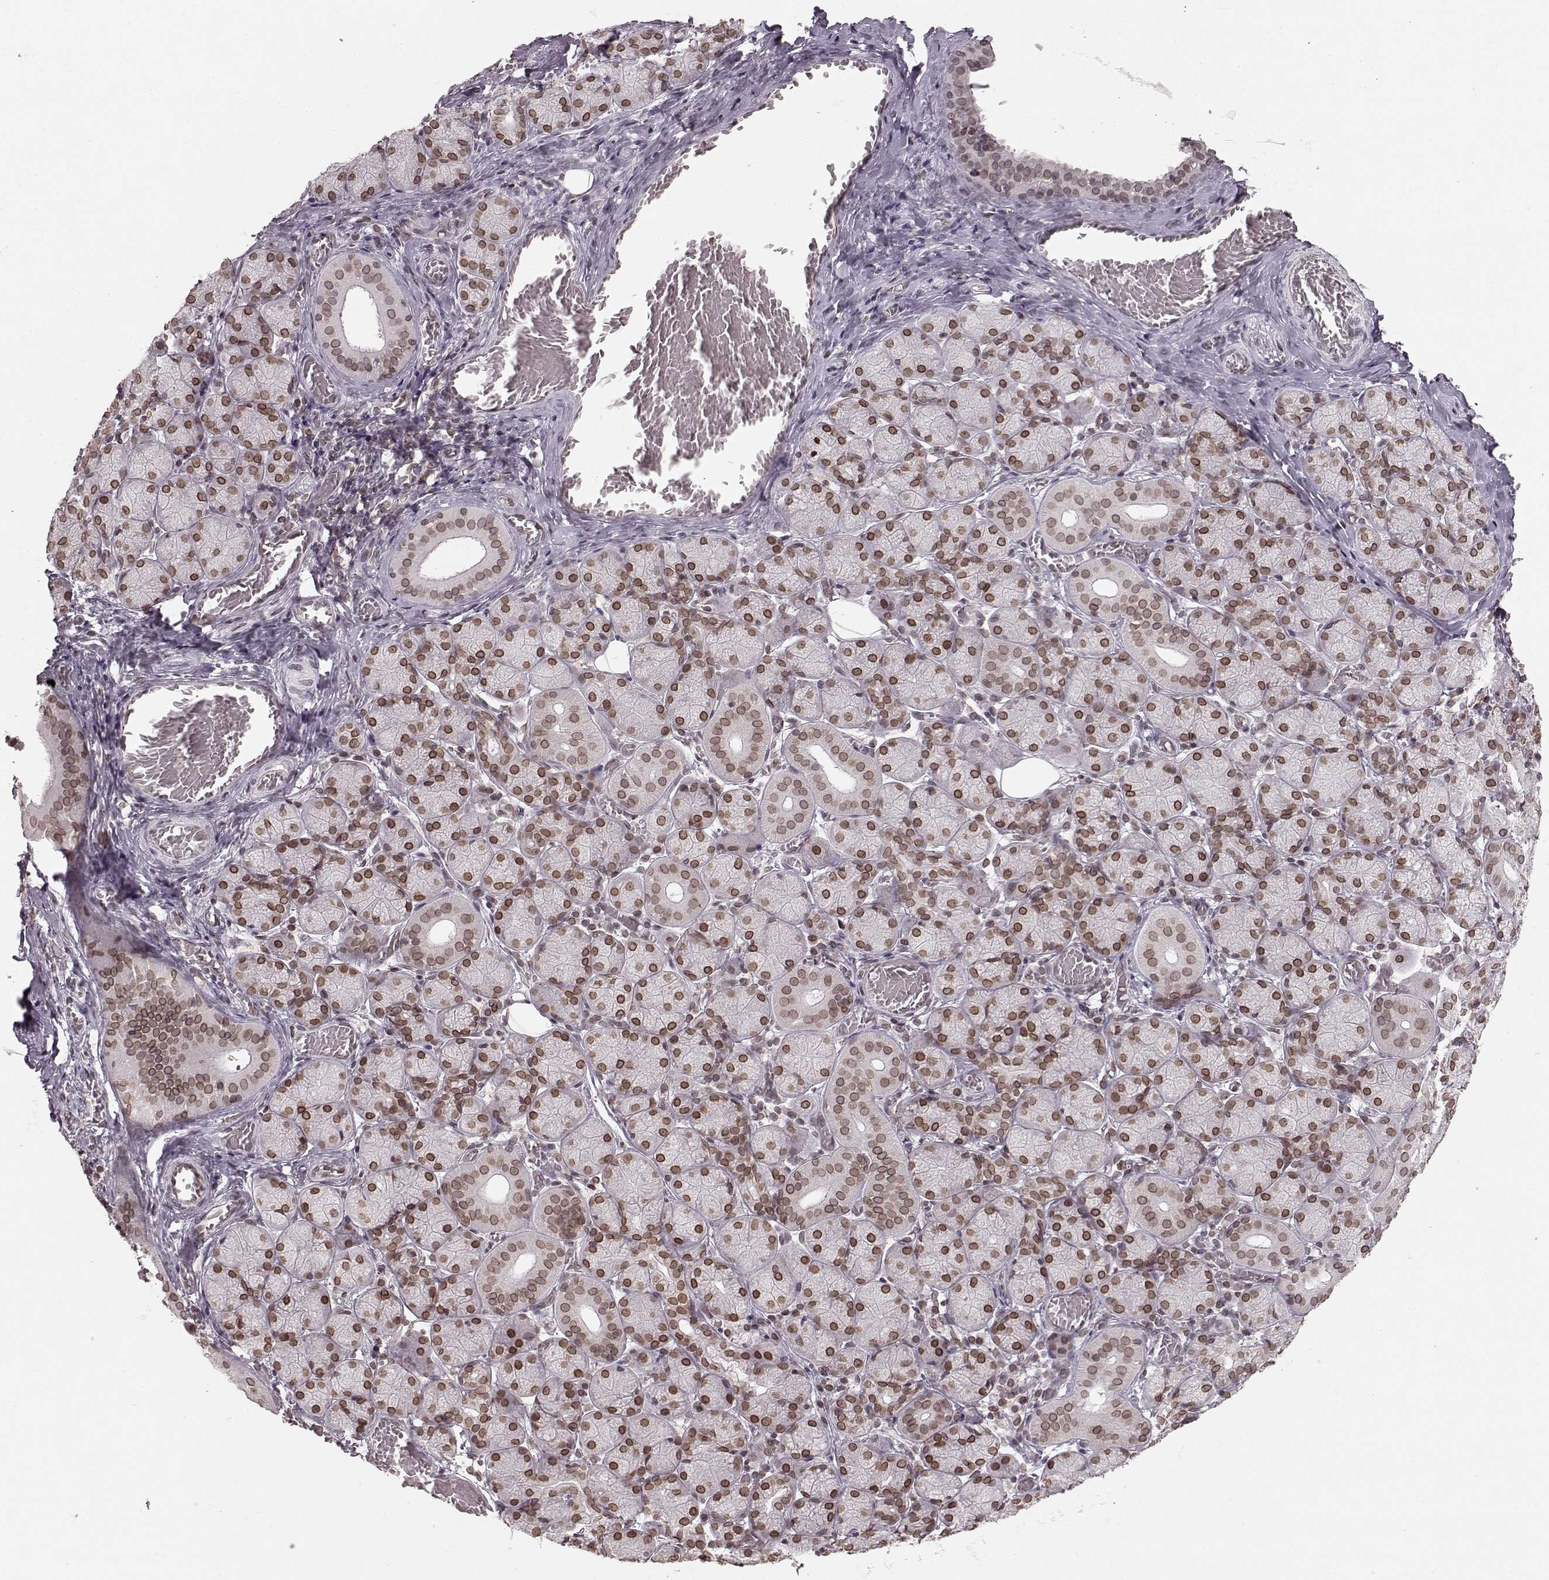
{"staining": {"intensity": "moderate", "quantity": ">75%", "location": "cytoplasmic/membranous,nuclear"}, "tissue": "salivary gland", "cell_type": "Glandular cells", "image_type": "normal", "snomed": [{"axis": "morphology", "description": "Normal tissue, NOS"}, {"axis": "topography", "description": "Salivary gland"}, {"axis": "topography", "description": "Peripheral nerve tissue"}], "caption": "A micrograph of salivary gland stained for a protein displays moderate cytoplasmic/membranous,nuclear brown staining in glandular cells.", "gene": "DCAF12", "patient": {"sex": "female", "age": 24}}